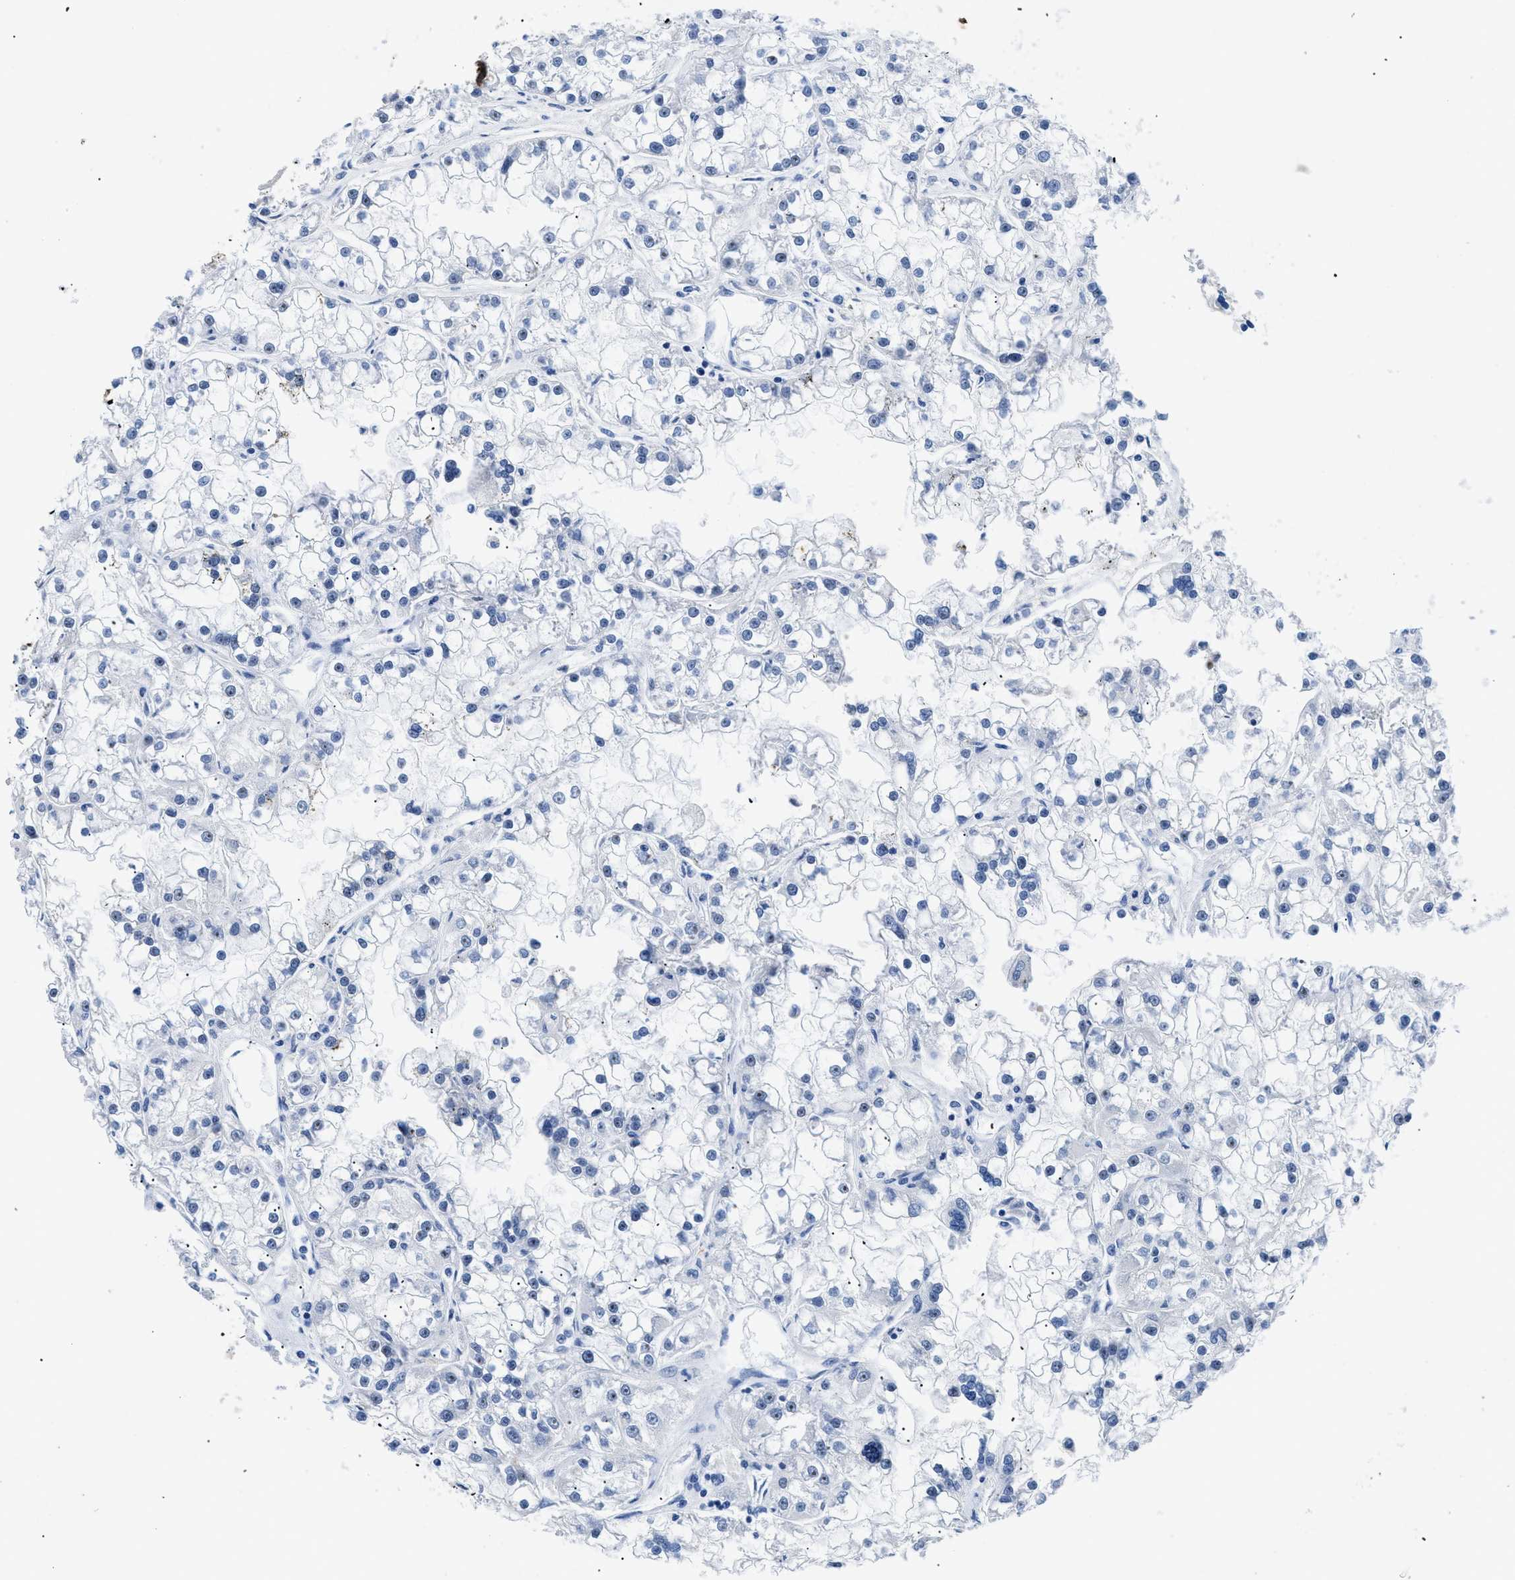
{"staining": {"intensity": "negative", "quantity": "none", "location": "none"}, "tissue": "renal cancer", "cell_type": "Tumor cells", "image_type": "cancer", "snomed": [{"axis": "morphology", "description": "Adenocarcinoma, NOS"}, {"axis": "topography", "description": "Kidney"}], "caption": "An IHC micrograph of renal adenocarcinoma is shown. There is no staining in tumor cells of renal adenocarcinoma. (DAB (3,3'-diaminobenzidine) immunohistochemistry visualized using brightfield microscopy, high magnification).", "gene": "TMEM68", "patient": {"sex": "female", "age": 52}}